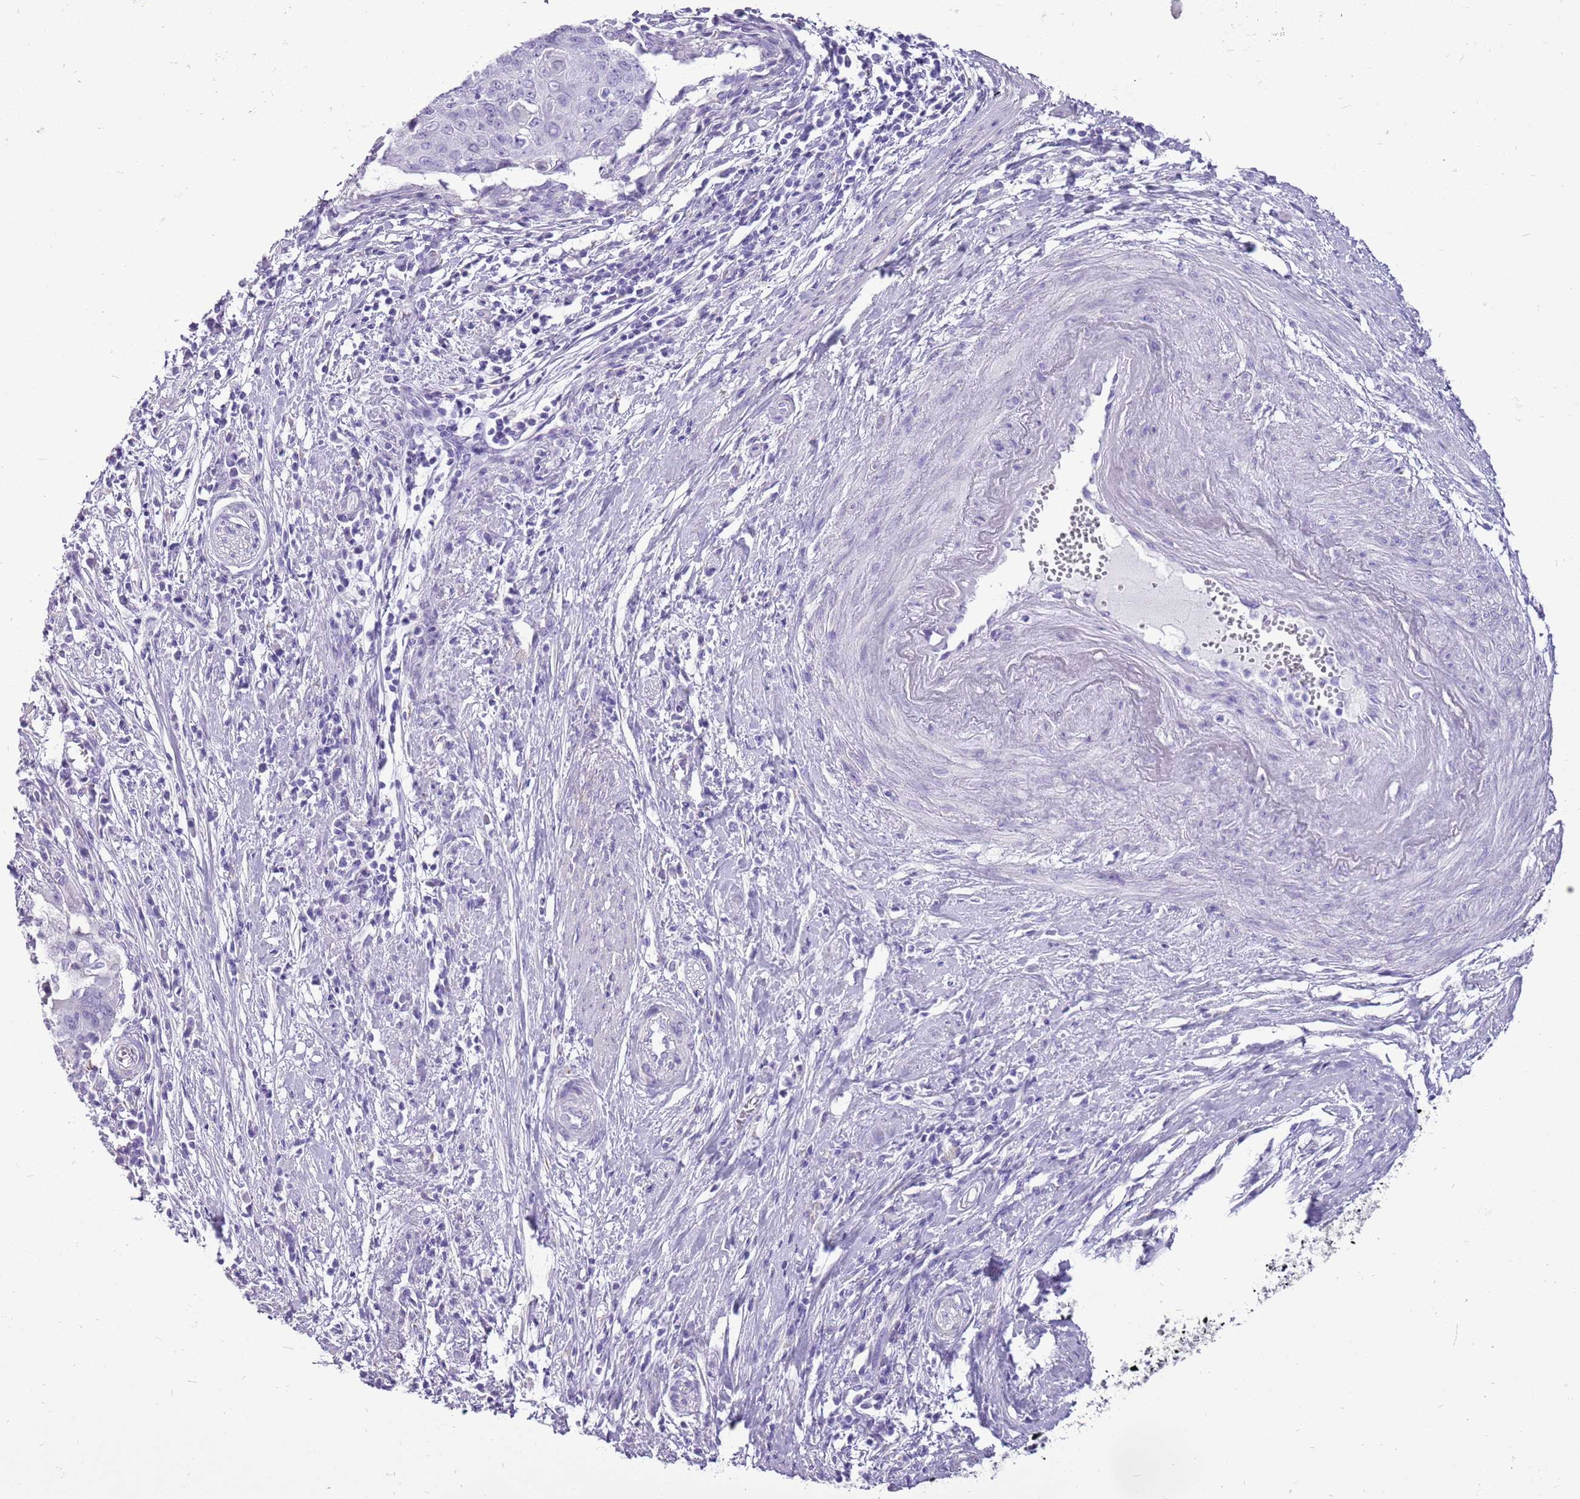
{"staining": {"intensity": "negative", "quantity": "none", "location": "none"}, "tissue": "cervical cancer", "cell_type": "Tumor cells", "image_type": "cancer", "snomed": [{"axis": "morphology", "description": "Squamous cell carcinoma, NOS"}, {"axis": "topography", "description": "Cervix"}], "caption": "This is an immunohistochemistry micrograph of cervical squamous cell carcinoma. There is no expression in tumor cells.", "gene": "ACSS3", "patient": {"sex": "female", "age": 39}}